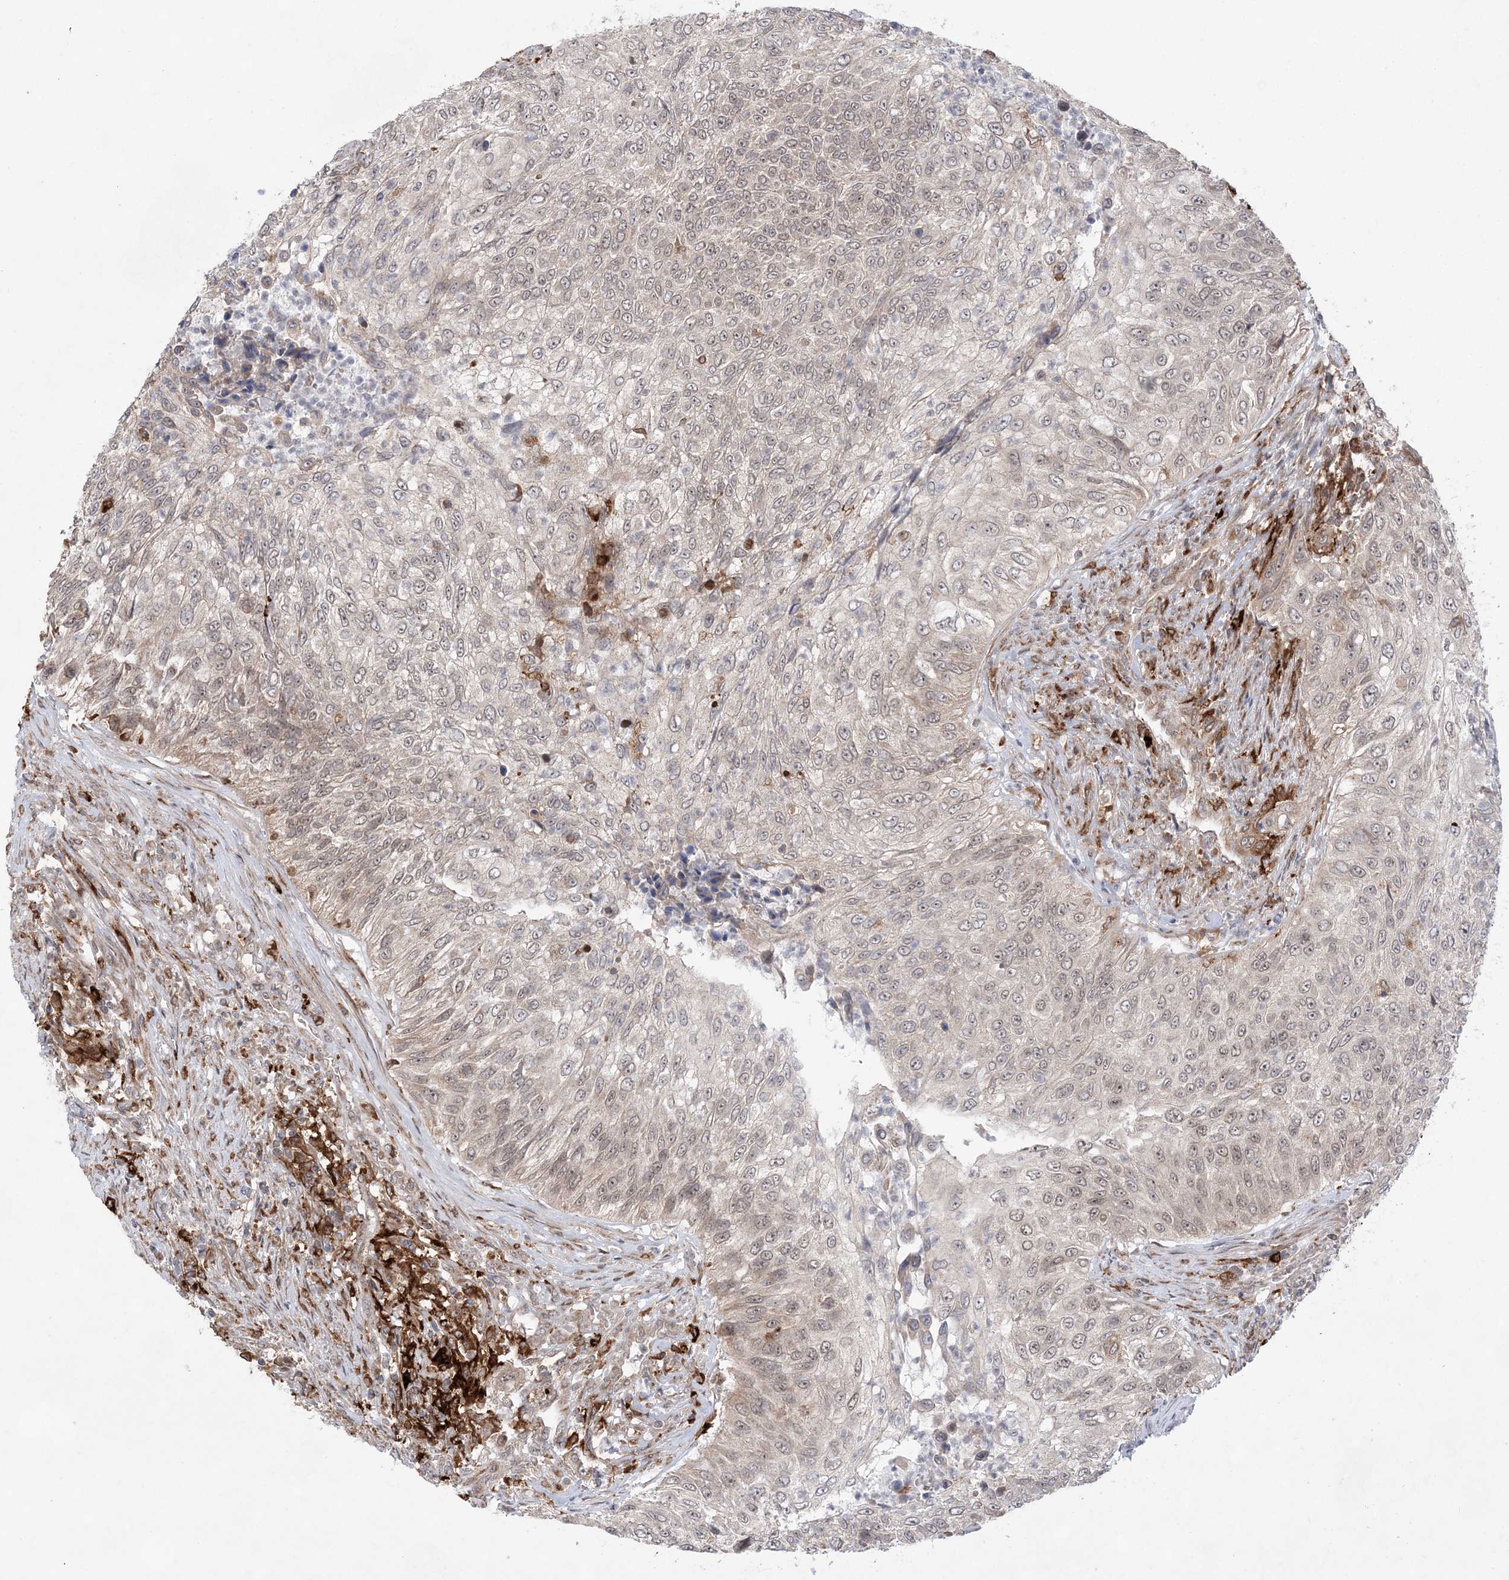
{"staining": {"intensity": "weak", "quantity": "<25%", "location": "cytoplasmic/membranous"}, "tissue": "urothelial cancer", "cell_type": "Tumor cells", "image_type": "cancer", "snomed": [{"axis": "morphology", "description": "Urothelial carcinoma, High grade"}, {"axis": "topography", "description": "Urinary bladder"}], "caption": "Image shows no significant protein positivity in tumor cells of urothelial carcinoma (high-grade). Brightfield microscopy of immunohistochemistry (IHC) stained with DAB (brown) and hematoxylin (blue), captured at high magnification.", "gene": "ANAPC15", "patient": {"sex": "female", "age": 60}}